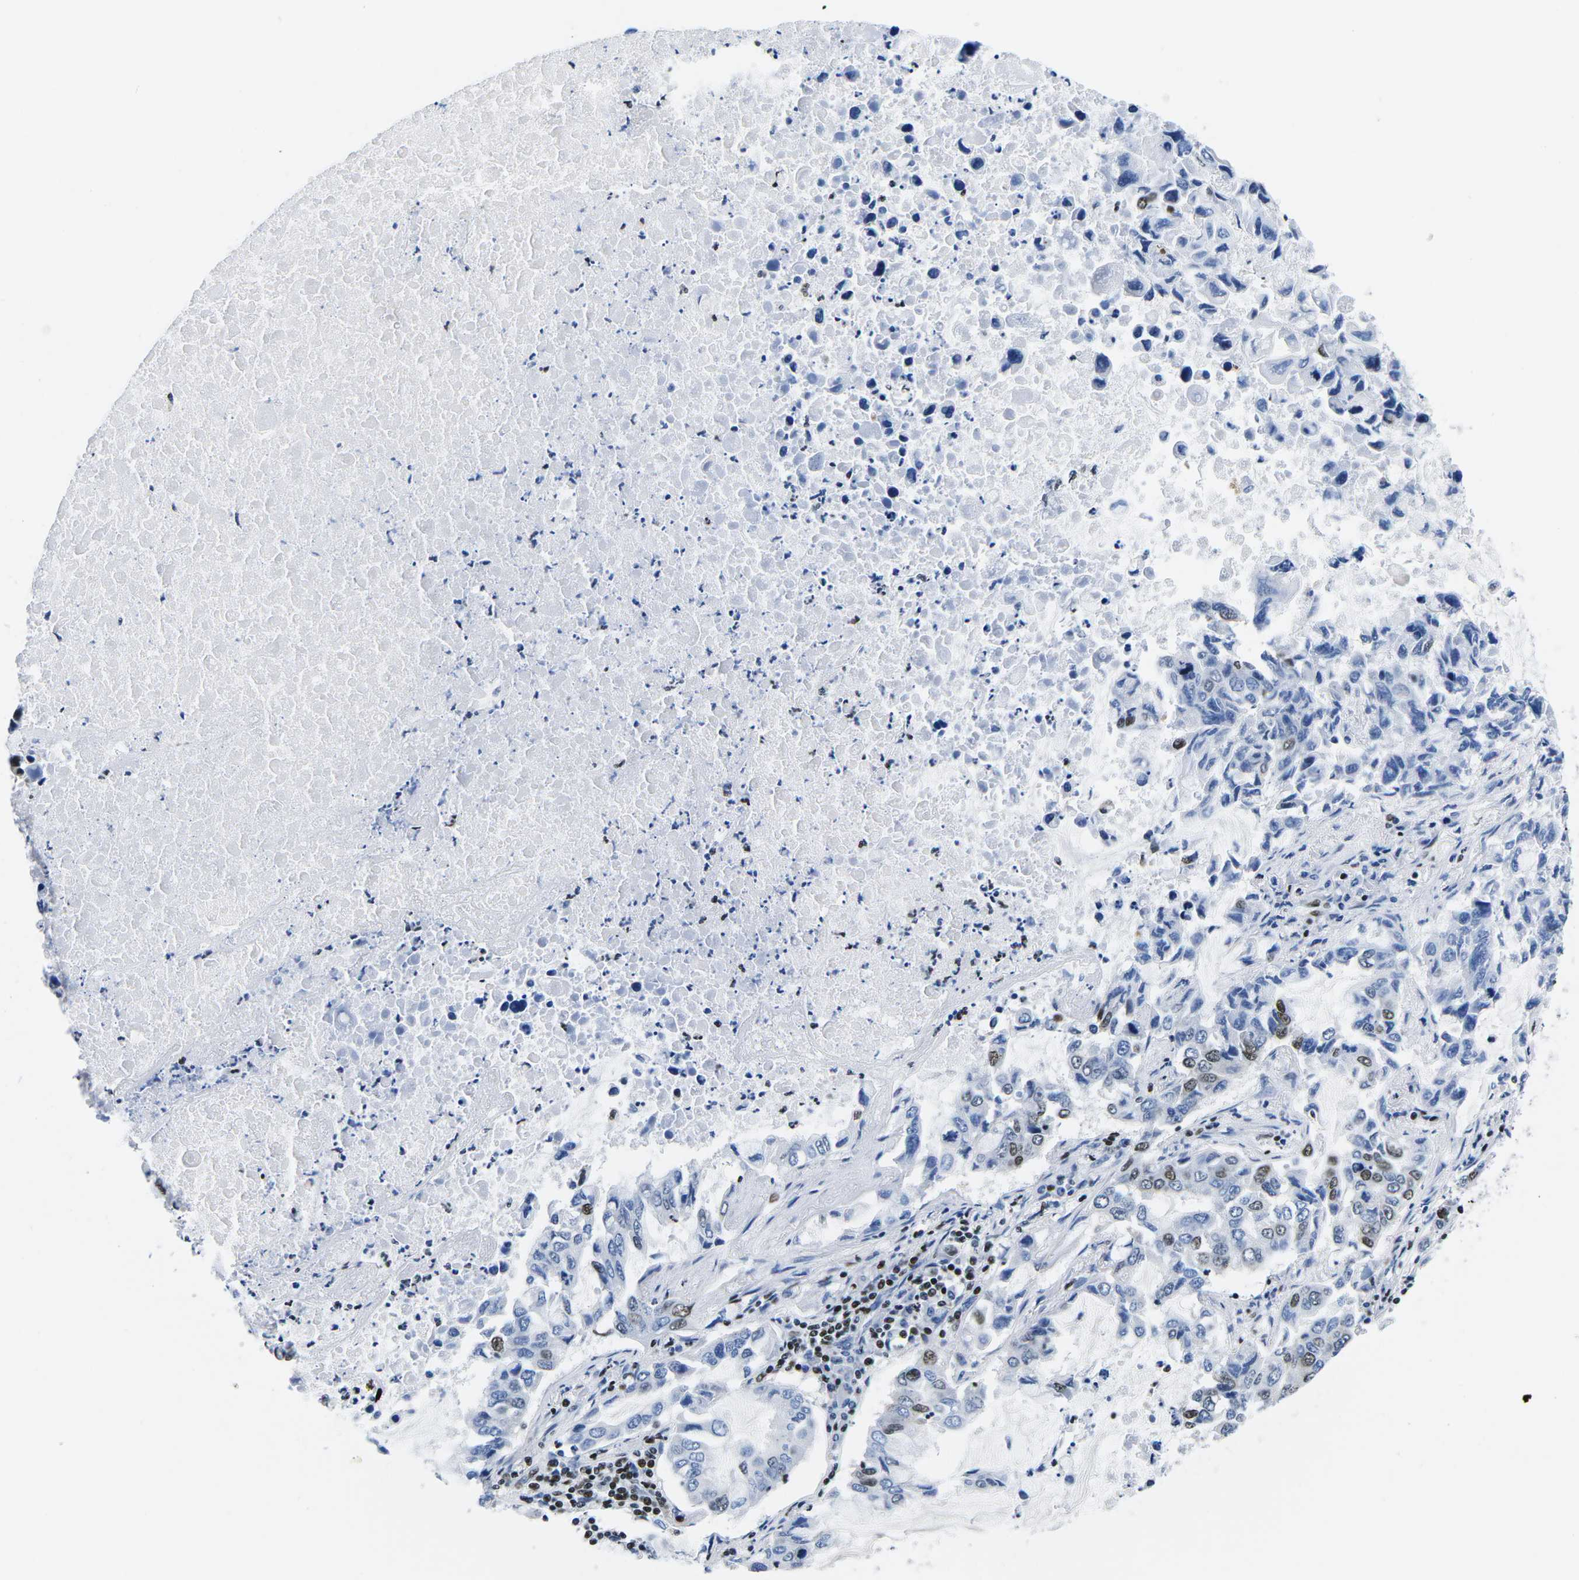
{"staining": {"intensity": "moderate", "quantity": "<25%", "location": "nuclear"}, "tissue": "lung cancer", "cell_type": "Tumor cells", "image_type": "cancer", "snomed": [{"axis": "morphology", "description": "Adenocarcinoma, NOS"}, {"axis": "topography", "description": "Lung"}], "caption": "Immunohistochemistry (IHC) histopathology image of neoplastic tissue: lung cancer stained using immunohistochemistry reveals low levels of moderate protein expression localized specifically in the nuclear of tumor cells, appearing as a nuclear brown color.", "gene": "ATF1", "patient": {"sex": "male", "age": 64}}